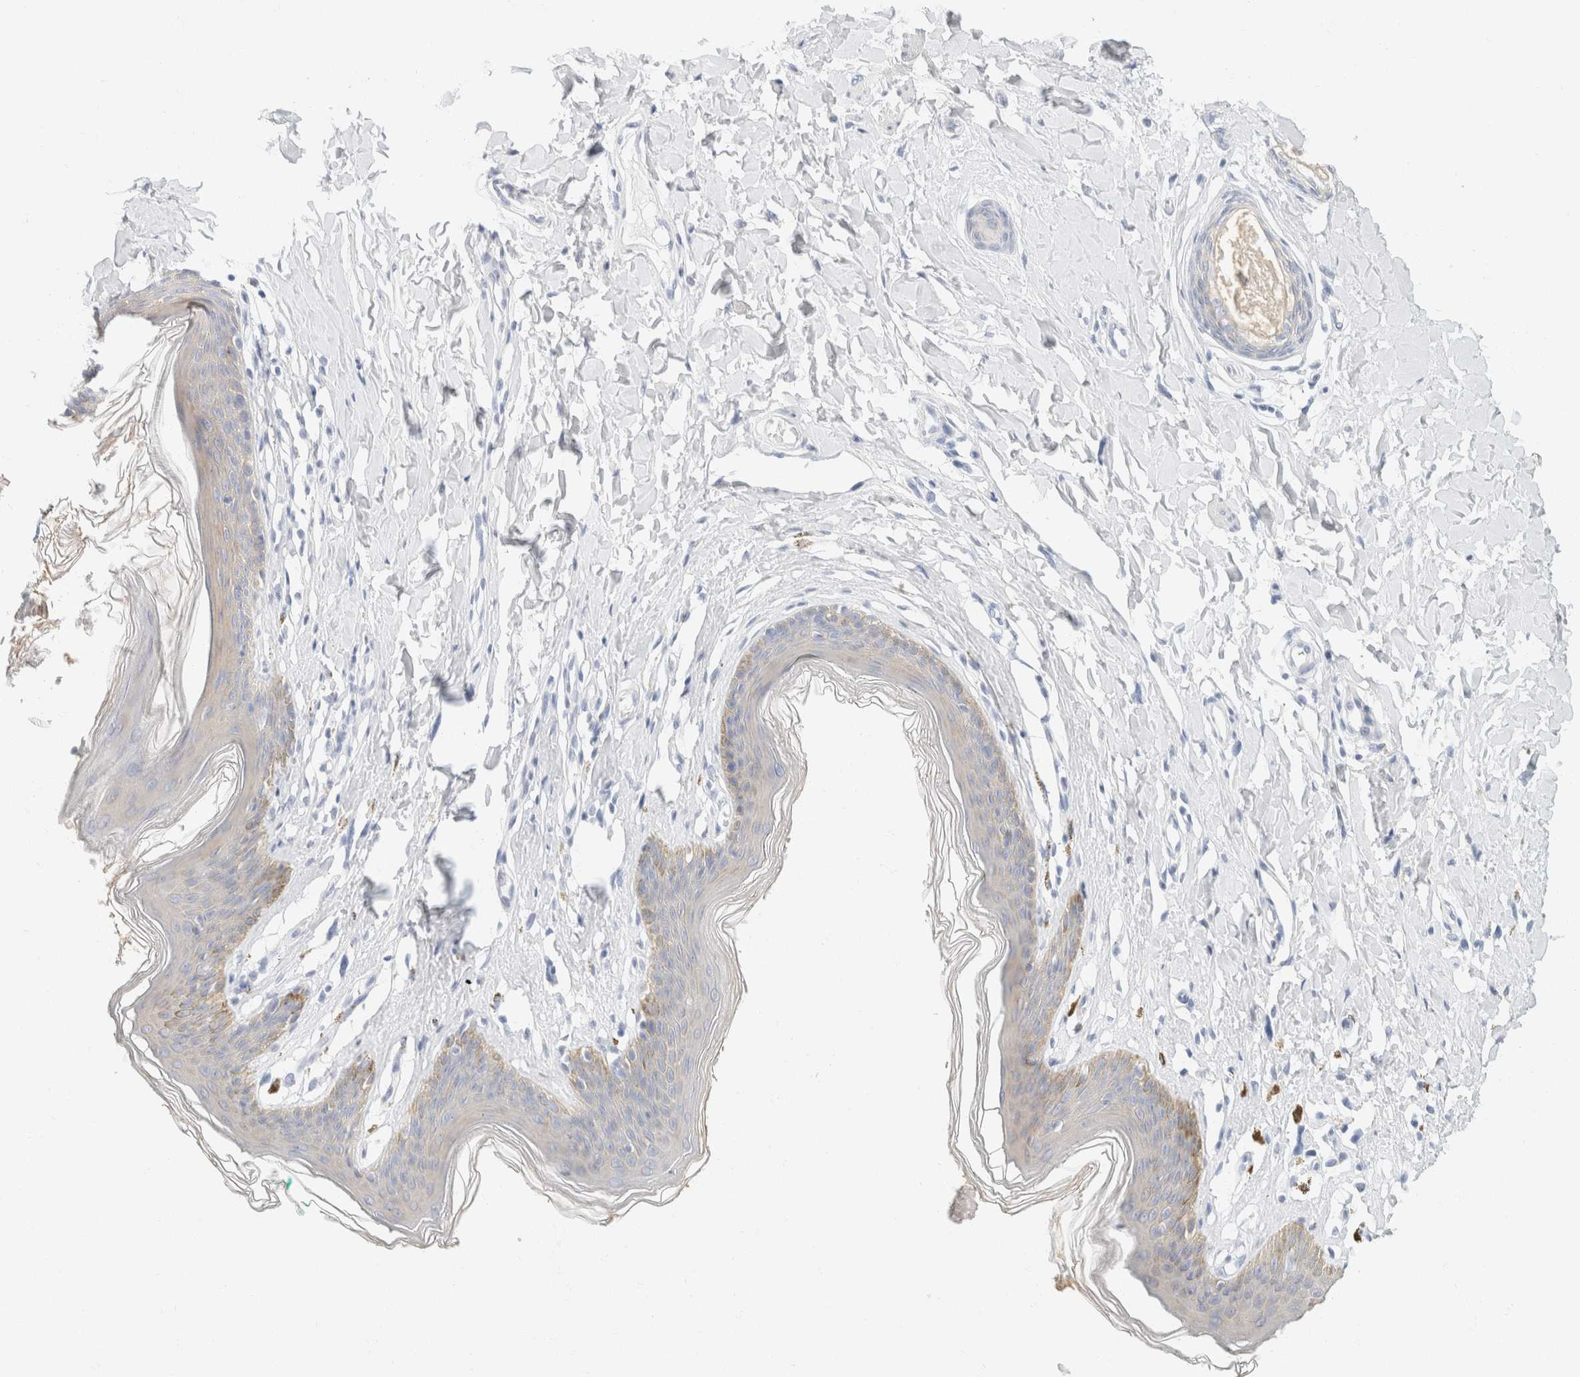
{"staining": {"intensity": "moderate", "quantity": "<25%", "location": "cytoplasmic/membranous"}, "tissue": "skin", "cell_type": "Epidermal cells", "image_type": "normal", "snomed": [{"axis": "morphology", "description": "Normal tissue, NOS"}, {"axis": "topography", "description": "Vulva"}], "caption": "The image displays immunohistochemical staining of normal skin. There is moderate cytoplasmic/membranous expression is seen in approximately <25% of epidermal cells. Immunohistochemistry (ihc) stains the protein in brown and the nuclei are stained blue.", "gene": "KRT20", "patient": {"sex": "female", "age": 66}}